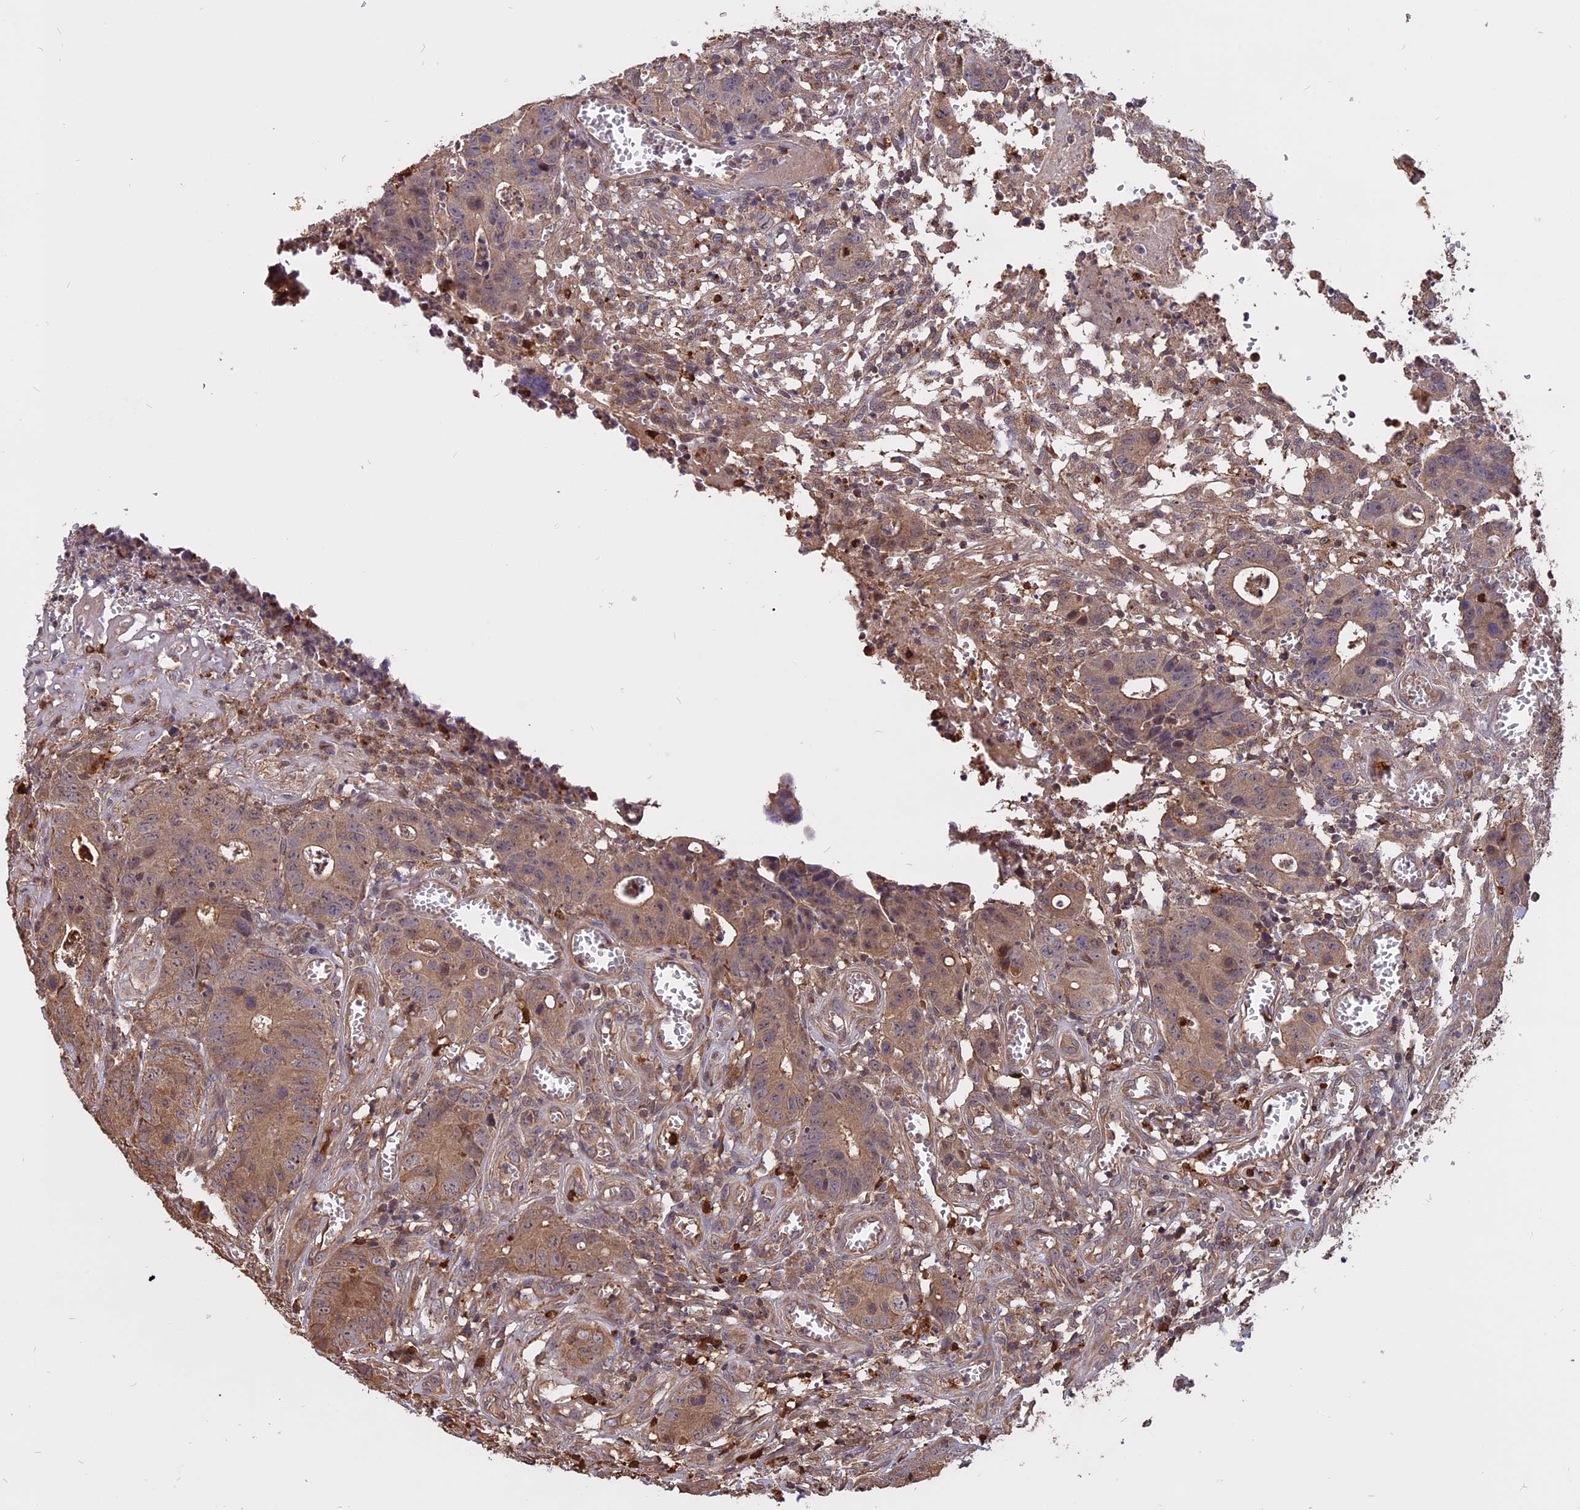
{"staining": {"intensity": "moderate", "quantity": ">75%", "location": "cytoplasmic/membranous"}, "tissue": "colorectal cancer", "cell_type": "Tumor cells", "image_type": "cancer", "snomed": [{"axis": "morphology", "description": "Adenocarcinoma, NOS"}, {"axis": "topography", "description": "Colon"}], "caption": "Colorectal cancer (adenocarcinoma) stained with DAB (3,3'-diaminobenzidine) immunohistochemistry (IHC) exhibits medium levels of moderate cytoplasmic/membranous staining in about >75% of tumor cells.", "gene": "CARMIL2", "patient": {"sex": "female", "age": 57}}